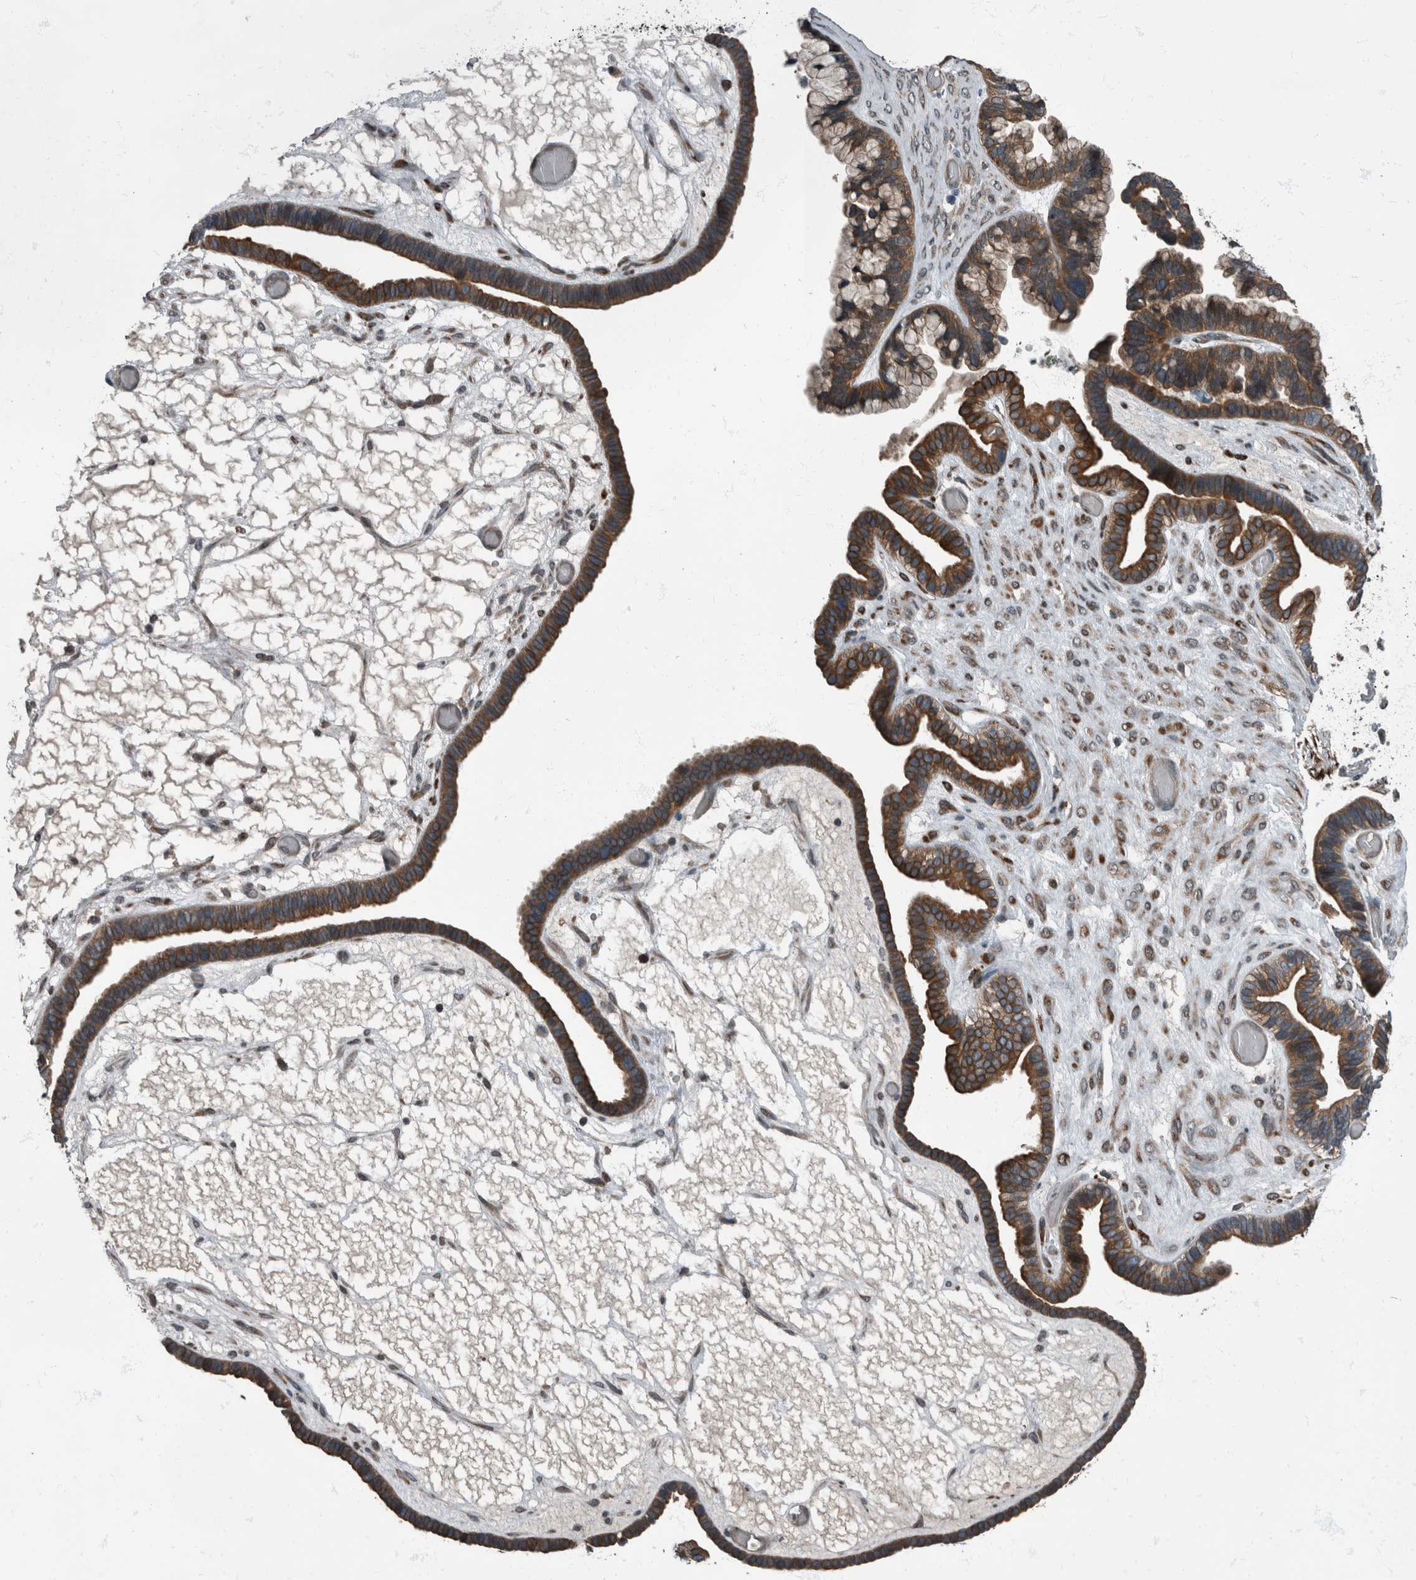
{"staining": {"intensity": "strong", "quantity": ">75%", "location": "cytoplasmic/membranous"}, "tissue": "ovarian cancer", "cell_type": "Tumor cells", "image_type": "cancer", "snomed": [{"axis": "morphology", "description": "Cystadenocarcinoma, serous, NOS"}, {"axis": "topography", "description": "Ovary"}], "caption": "IHC image of neoplastic tissue: human ovarian serous cystadenocarcinoma stained using immunohistochemistry demonstrates high levels of strong protein expression localized specifically in the cytoplasmic/membranous of tumor cells, appearing as a cytoplasmic/membranous brown color.", "gene": "RABGGTB", "patient": {"sex": "female", "age": 56}}